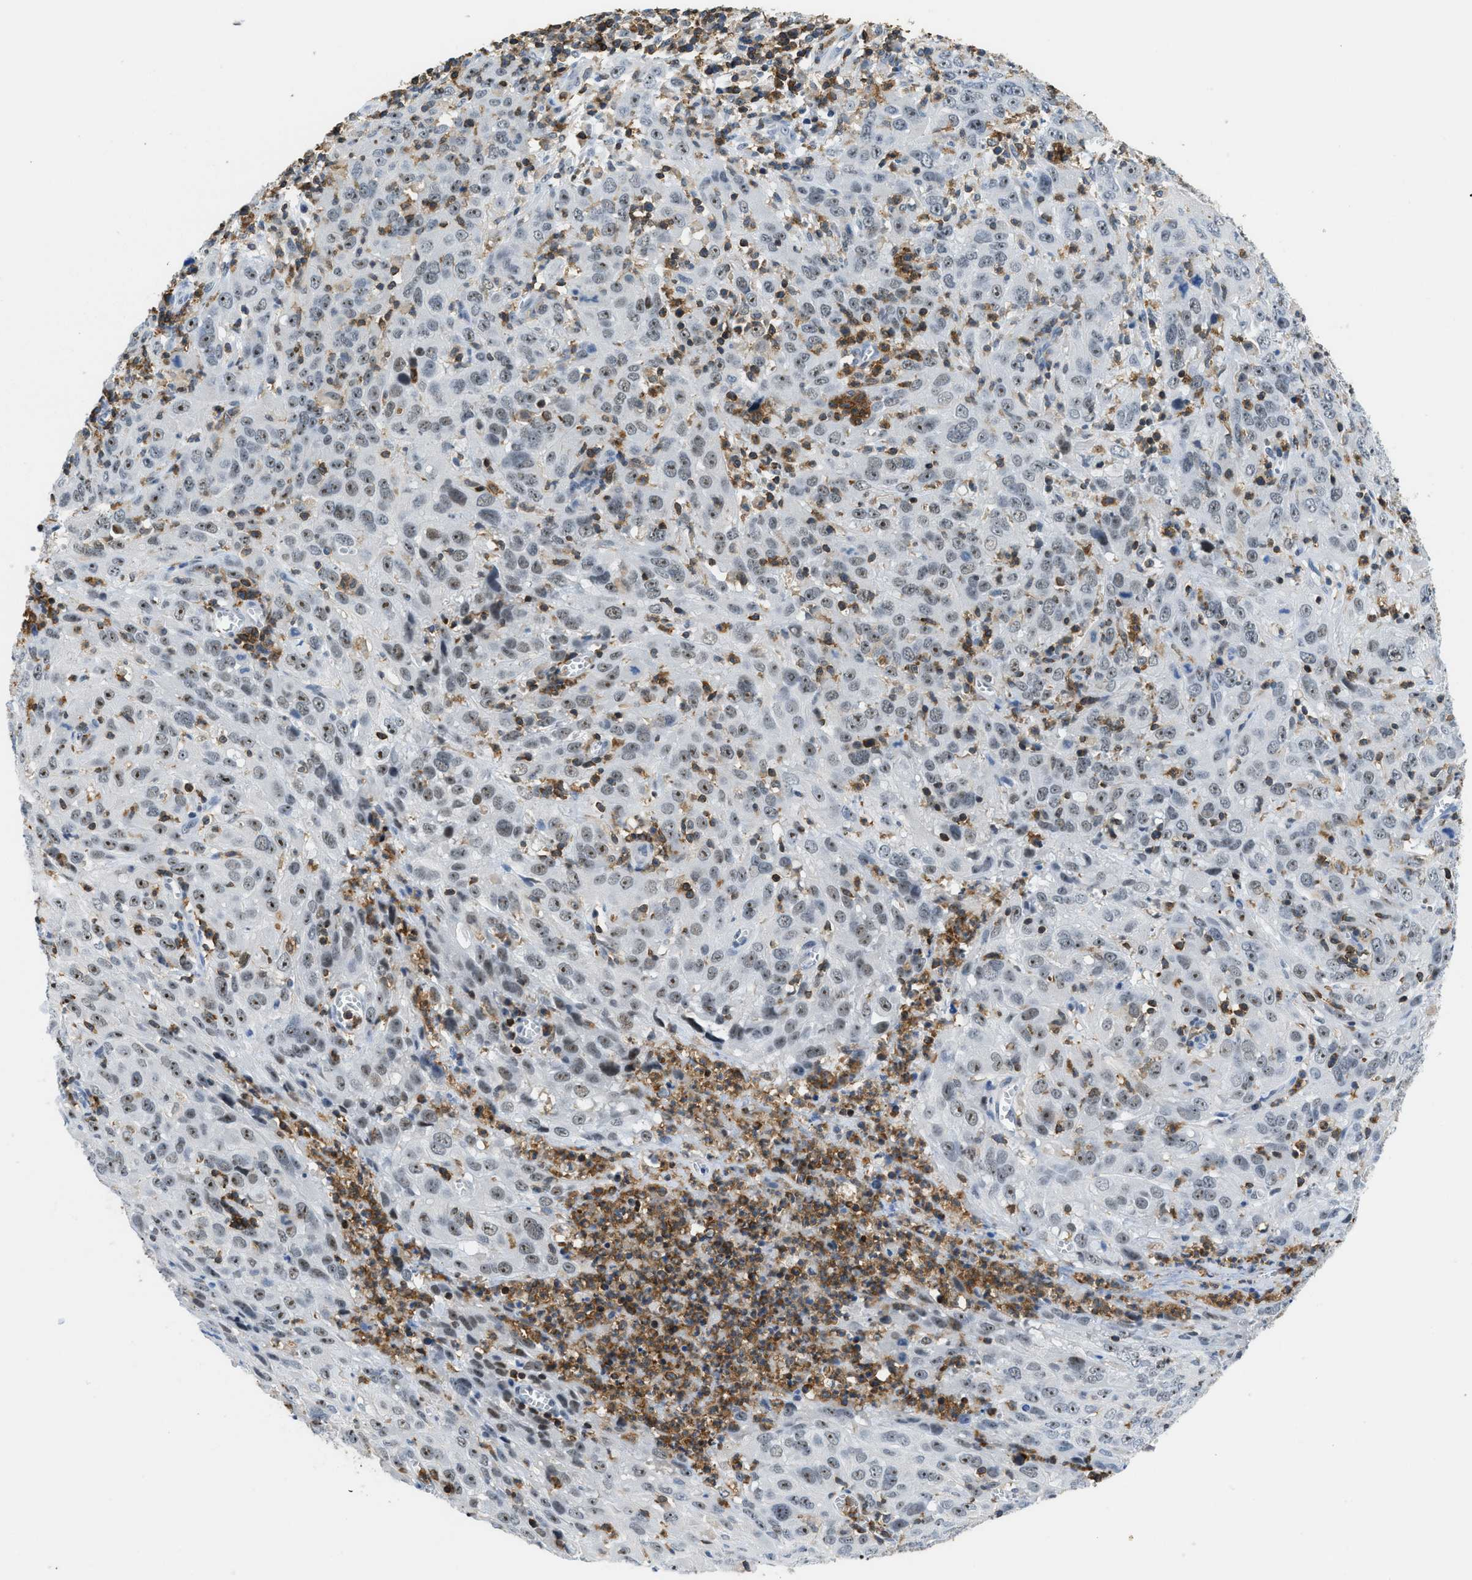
{"staining": {"intensity": "moderate", "quantity": ">75%", "location": "nuclear"}, "tissue": "cervical cancer", "cell_type": "Tumor cells", "image_type": "cancer", "snomed": [{"axis": "morphology", "description": "Squamous cell carcinoma, NOS"}, {"axis": "topography", "description": "Cervix"}], "caption": "Moderate nuclear staining is appreciated in about >75% of tumor cells in cervical cancer (squamous cell carcinoma).", "gene": "FAM151A", "patient": {"sex": "female", "age": 32}}